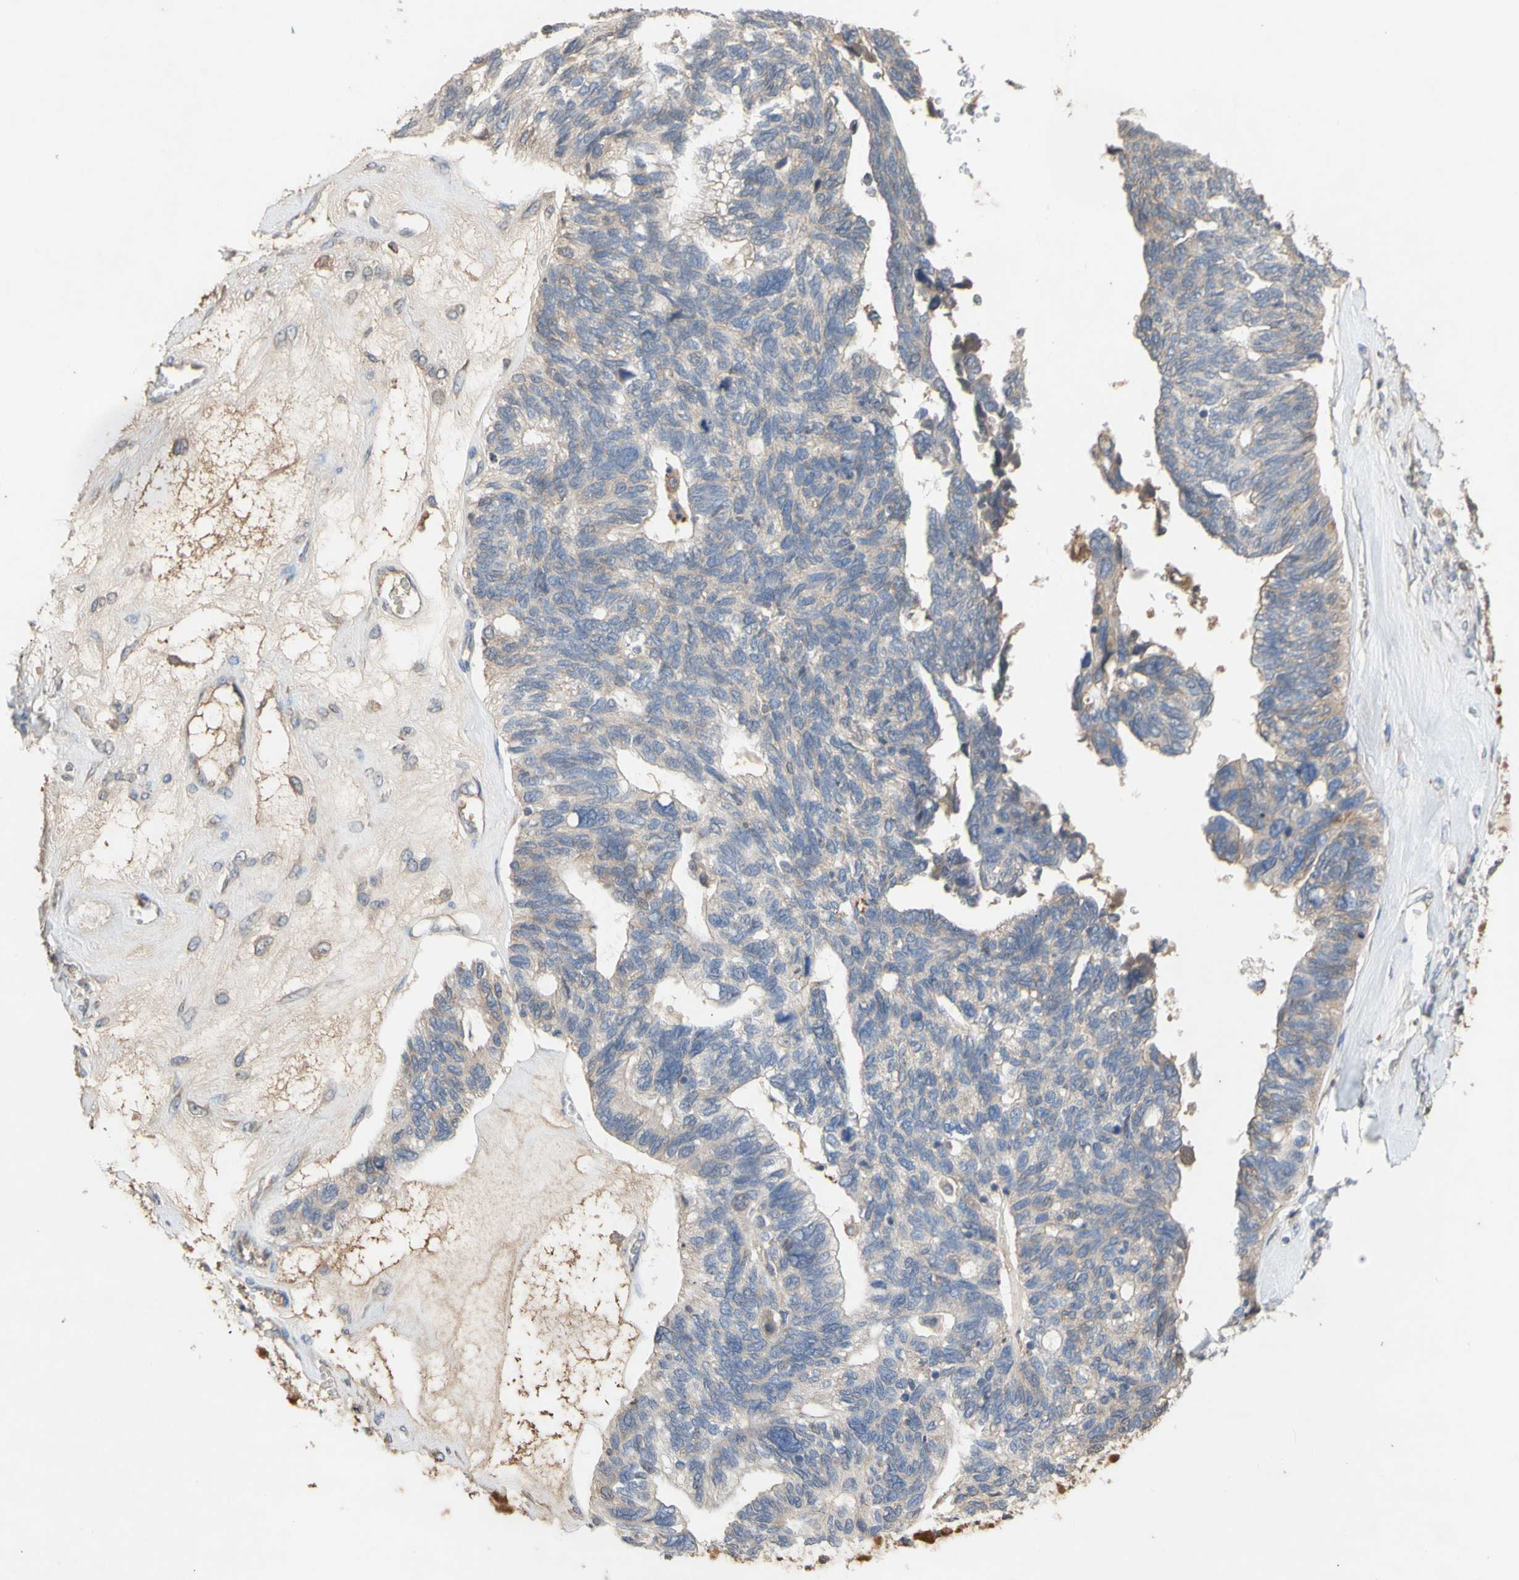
{"staining": {"intensity": "weak", "quantity": "25%-75%", "location": "cytoplasmic/membranous"}, "tissue": "ovarian cancer", "cell_type": "Tumor cells", "image_type": "cancer", "snomed": [{"axis": "morphology", "description": "Cystadenocarcinoma, serous, NOS"}, {"axis": "topography", "description": "Ovary"}], "caption": "IHC micrograph of human ovarian cancer (serous cystadenocarcinoma) stained for a protein (brown), which reveals low levels of weak cytoplasmic/membranous positivity in approximately 25%-75% of tumor cells.", "gene": "NECTIN3", "patient": {"sex": "female", "age": 79}}